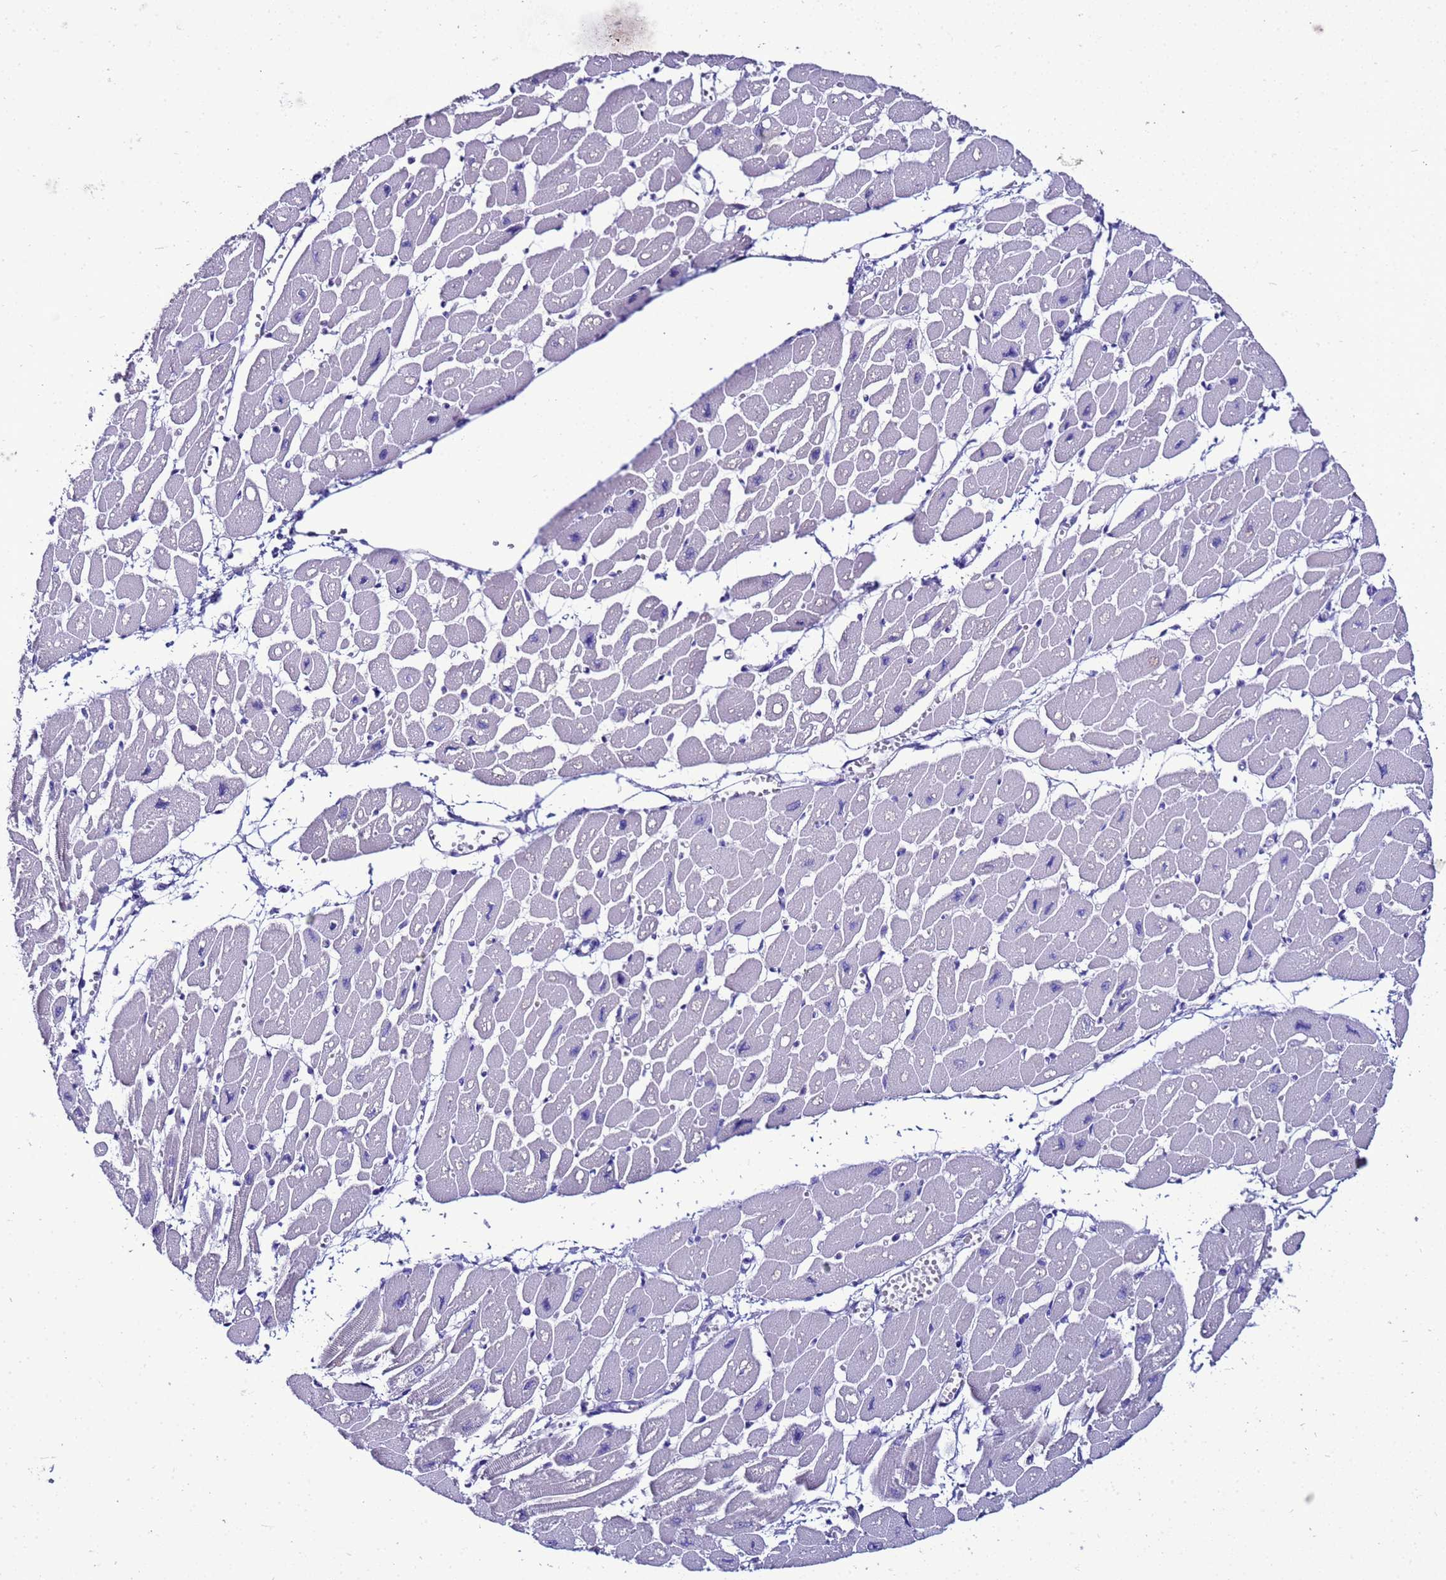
{"staining": {"intensity": "negative", "quantity": "none", "location": "none"}, "tissue": "heart muscle", "cell_type": "Cardiomyocytes", "image_type": "normal", "snomed": [{"axis": "morphology", "description": "Normal tissue, NOS"}, {"axis": "topography", "description": "Heart"}], "caption": "The histopathology image exhibits no significant positivity in cardiomyocytes of heart muscle.", "gene": "BEST2", "patient": {"sex": "female", "age": 54}}